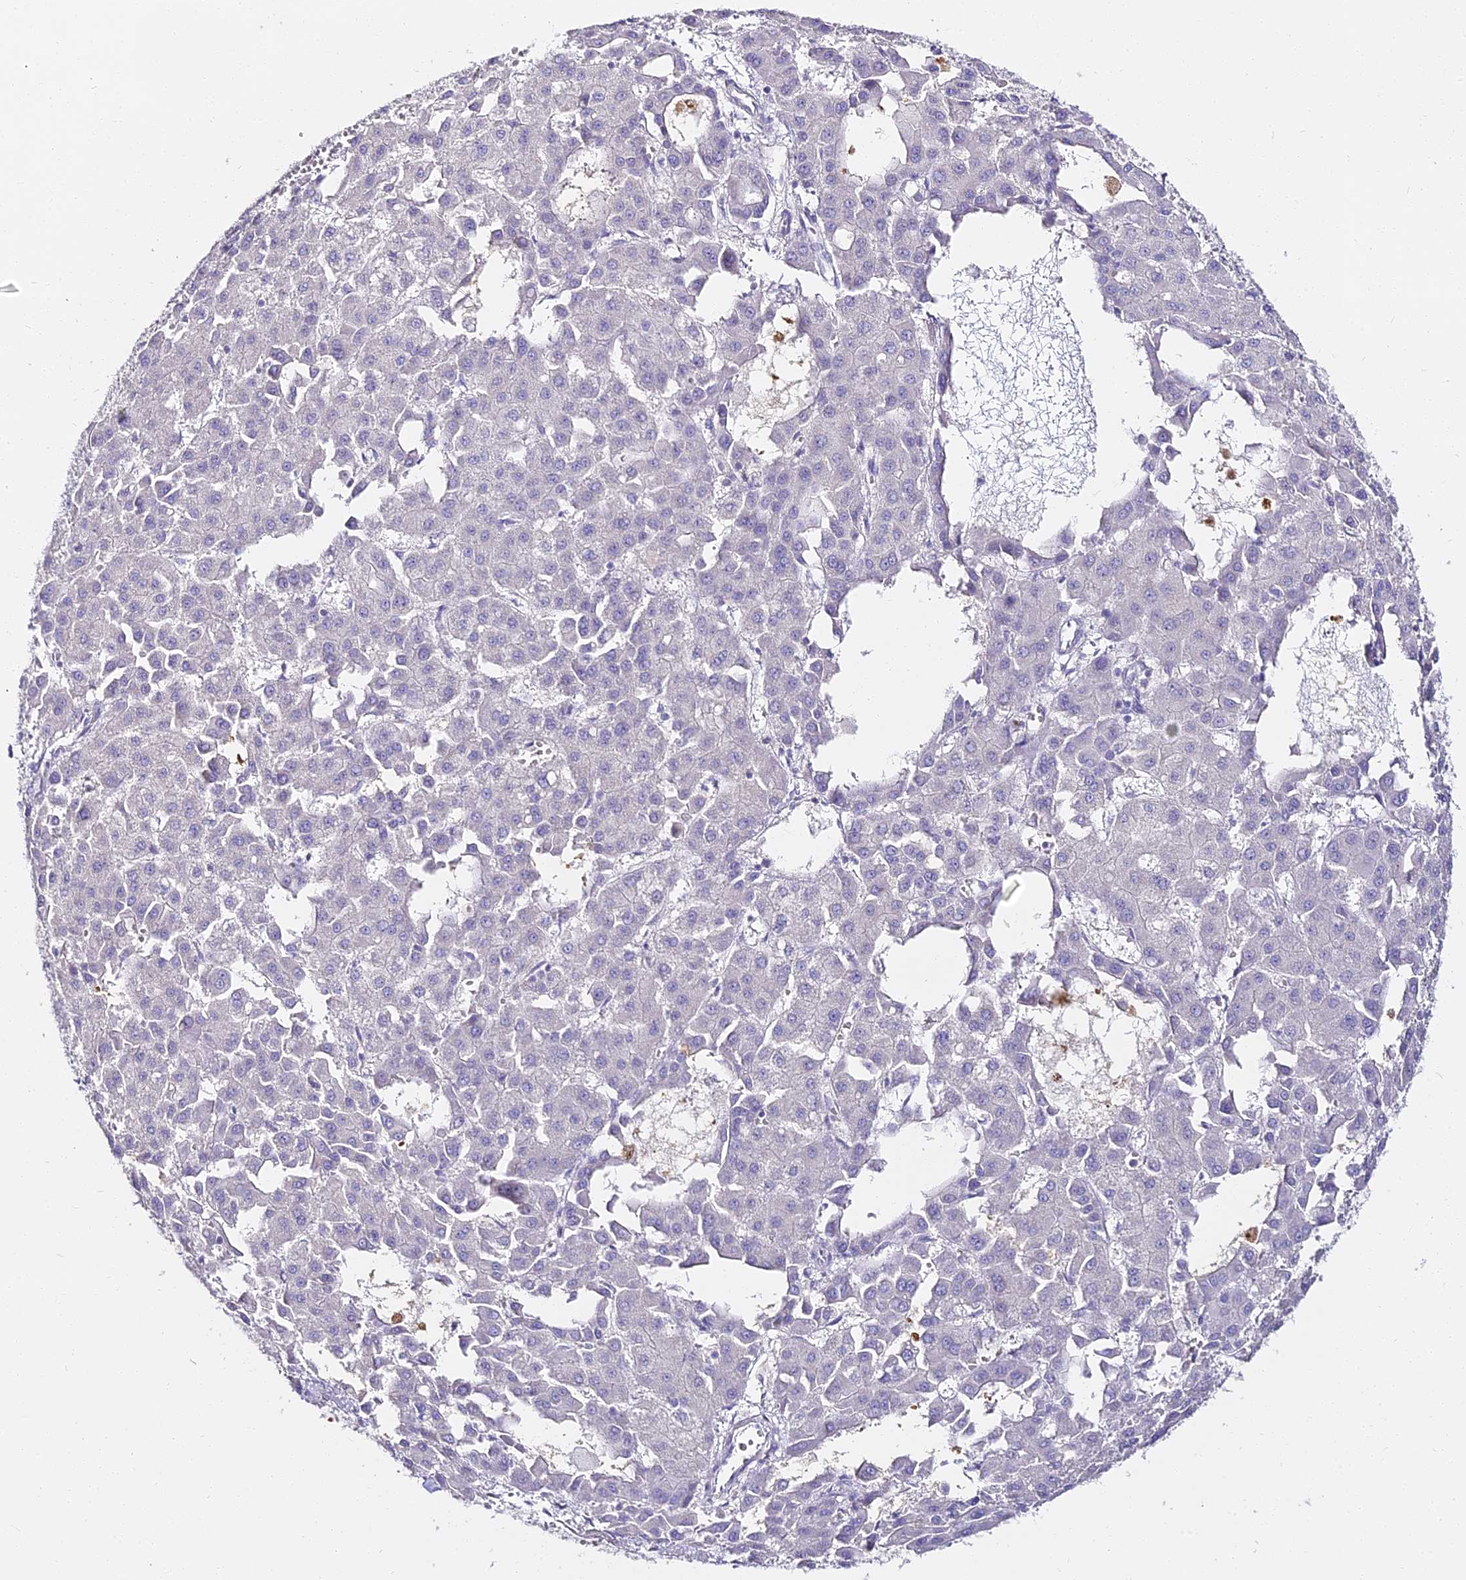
{"staining": {"intensity": "negative", "quantity": "none", "location": "none"}, "tissue": "liver cancer", "cell_type": "Tumor cells", "image_type": "cancer", "snomed": [{"axis": "morphology", "description": "Carcinoma, Hepatocellular, NOS"}, {"axis": "topography", "description": "Liver"}], "caption": "Hepatocellular carcinoma (liver) was stained to show a protein in brown. There is no significant staining in tumor cells.", "gene": "ALPG", "patient": {"sex": "male", "age": 47}}